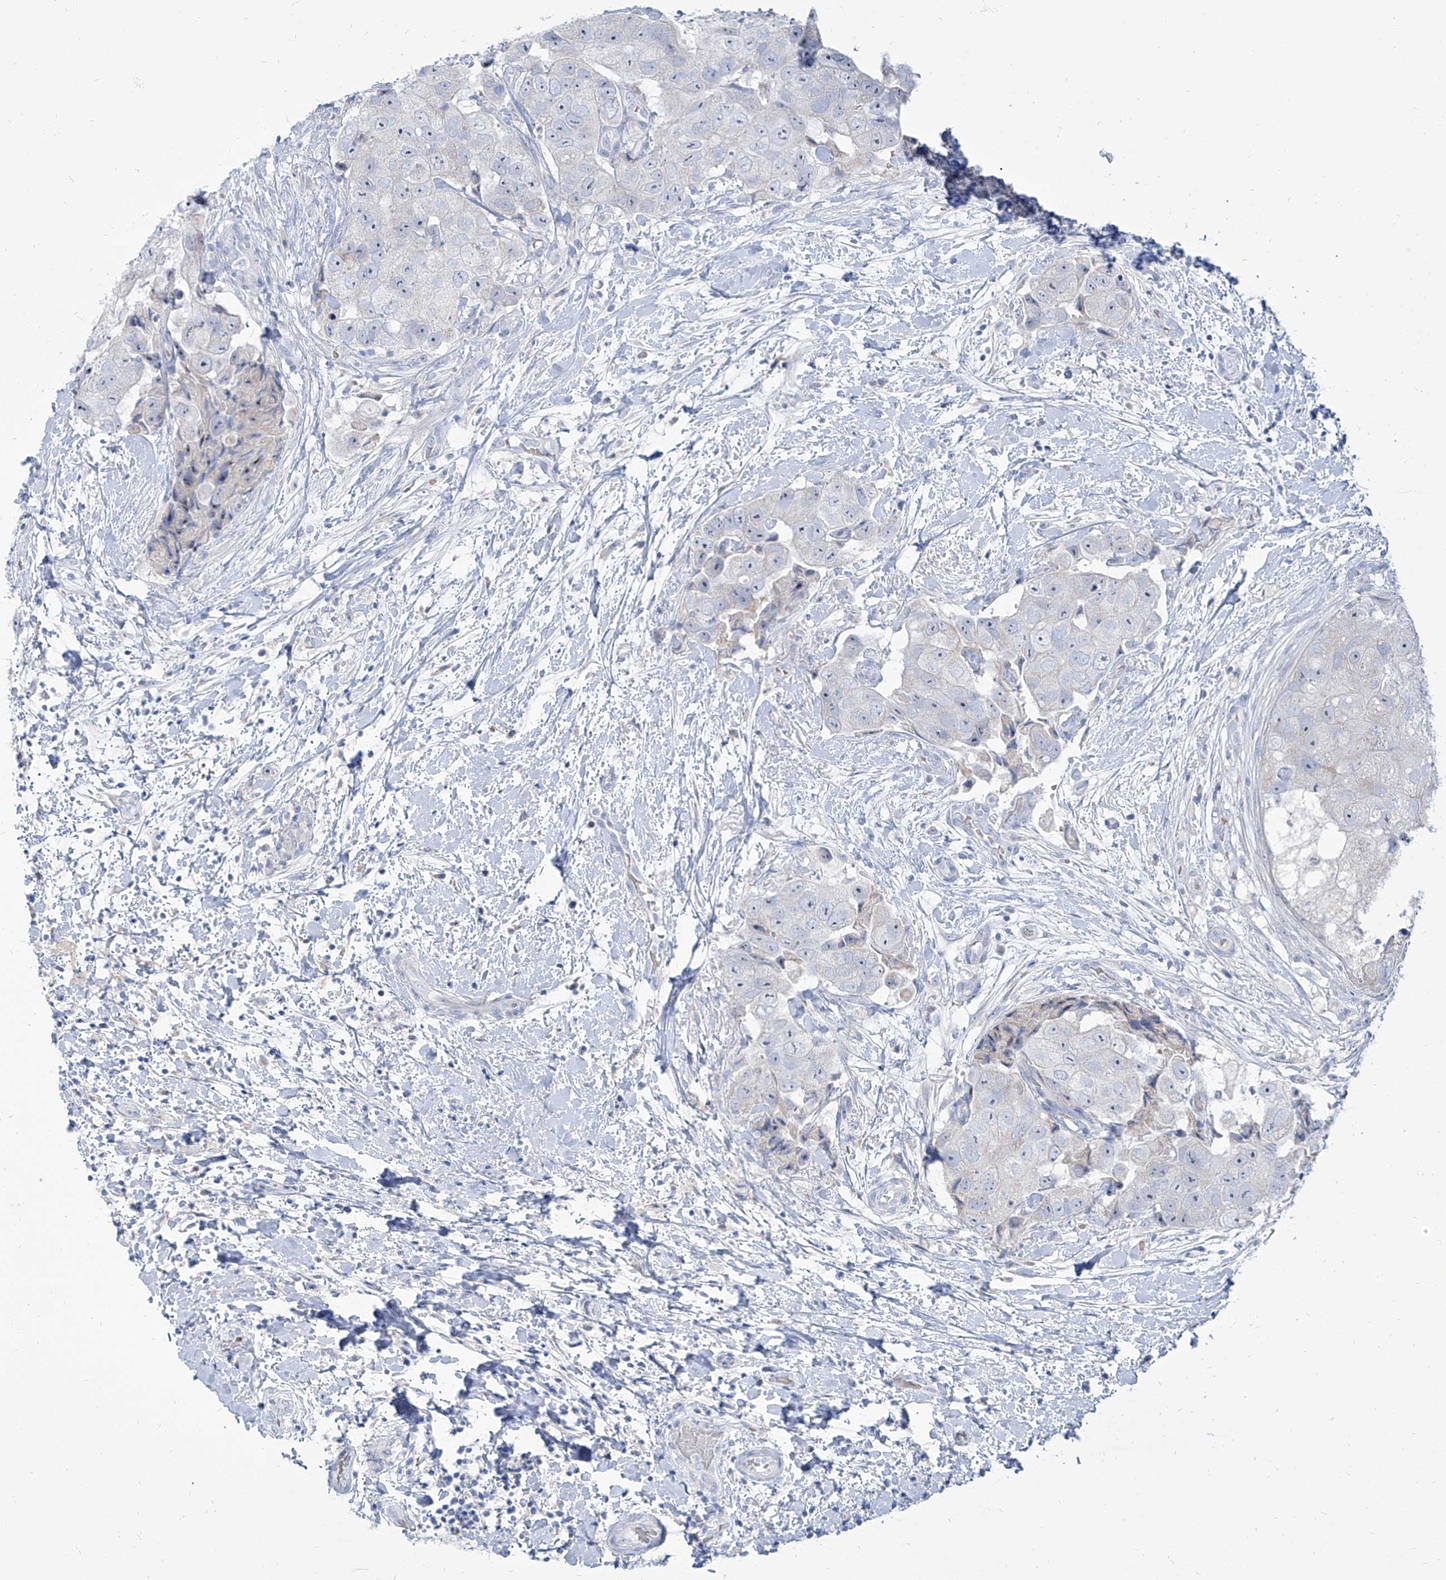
{"staining": {"intensity": "negative", "quantity": "none", "location": "none"}, "tissue": "breast cancer", "cell_type": "Tumor cells", "image_type": "cancer", "snomed": [{"axis": "morphology", "description": "Normal tissue, NOS"}, {"axis": "morphology", "description": "Duct carcinoma"}, {"axis": "topography", "description": "Breast"}], "caption": "DAB (3,3'-diaminobenzidine) immunohistochemical staining of human breast cancer (intraductal carcinoma) reveals no significant positivity in tumor cells.", "gene": "TXLNB", "patient": {"sex": "female", "age": 62}}